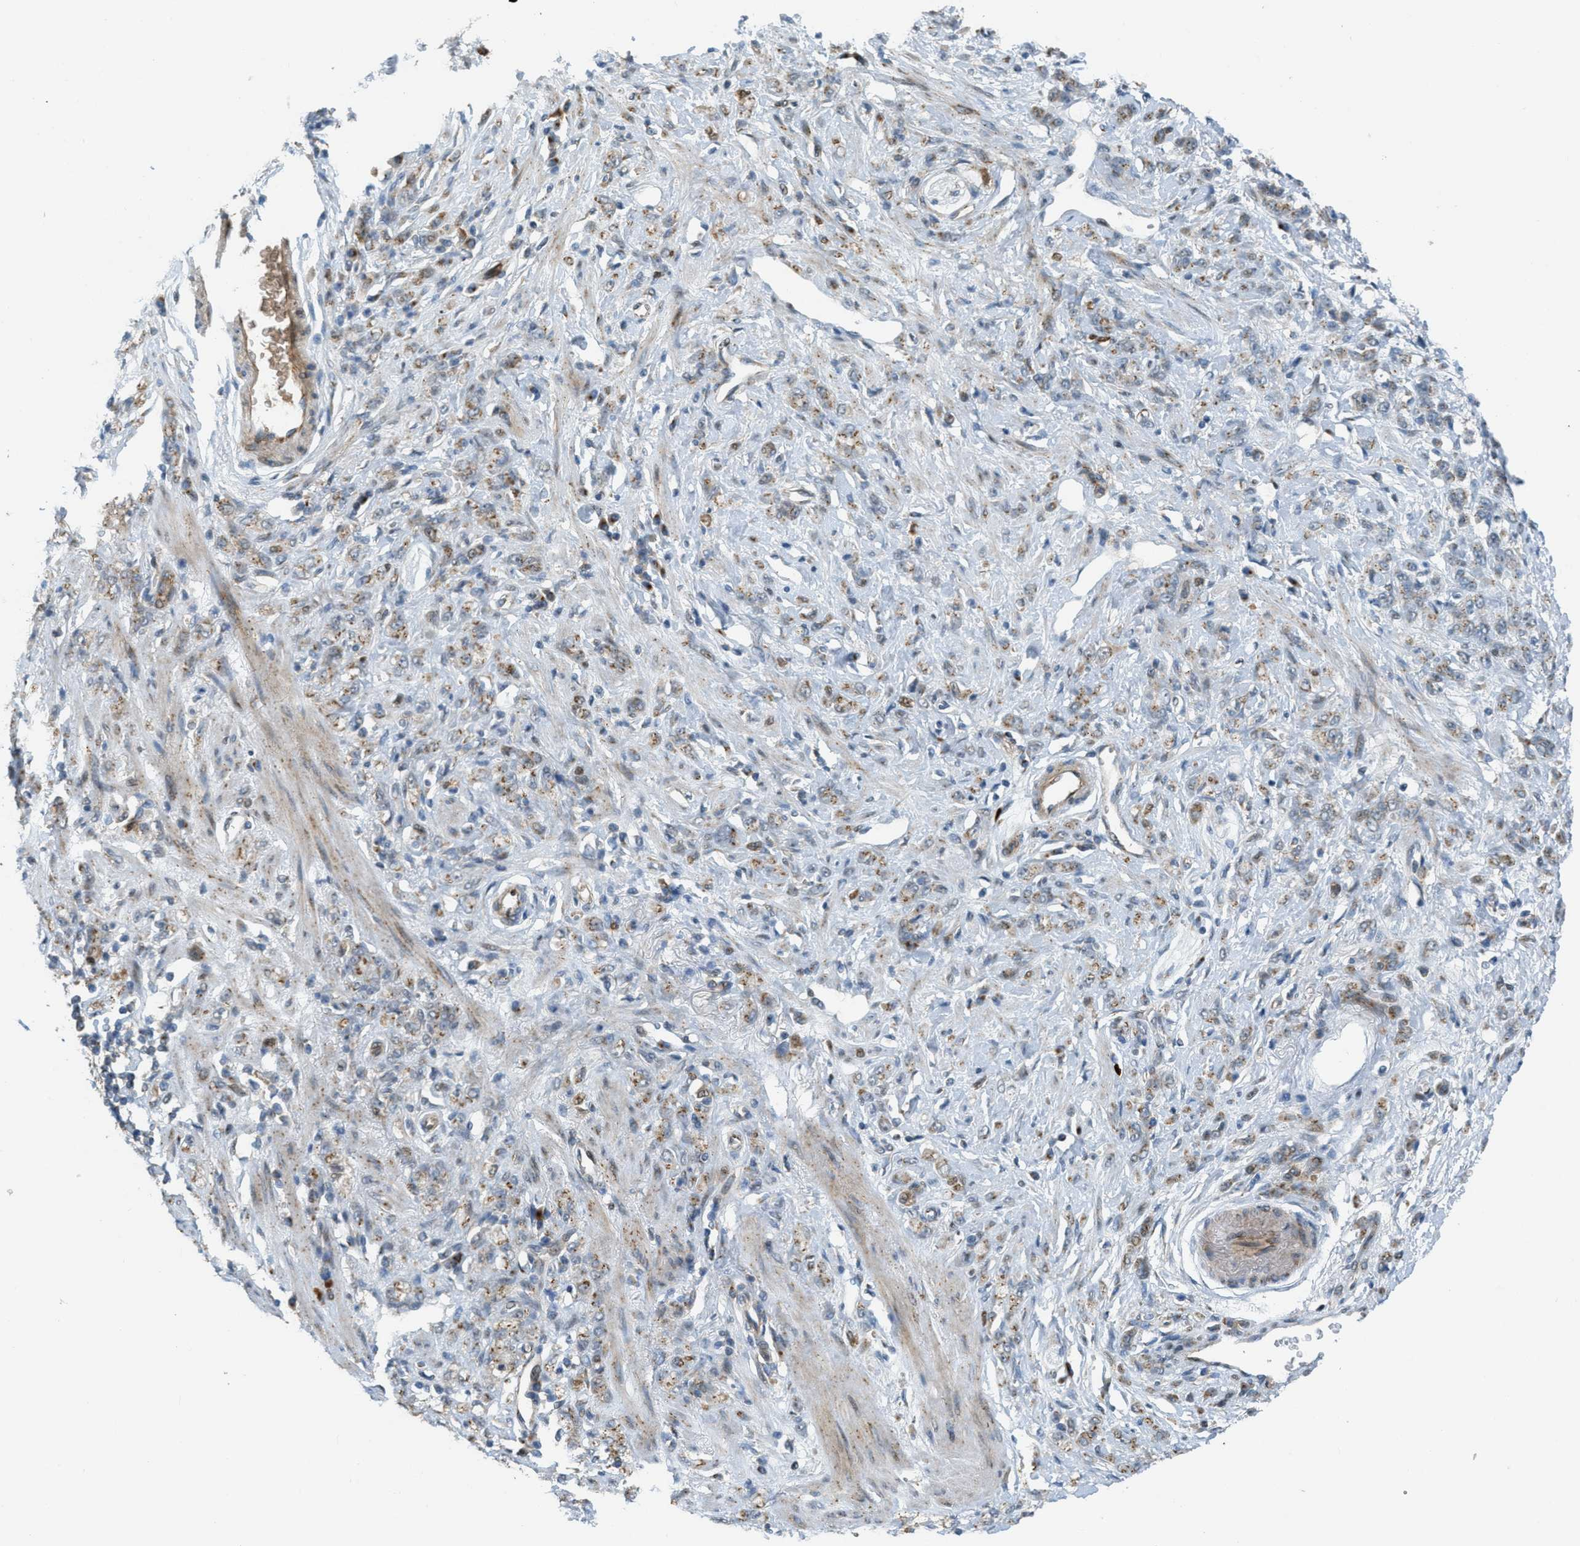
{"staining": {"intensity": "moderate", "quantity": ">75%", "location": "cytoplasmic/membranous"}, "tissue": "stomach cancer", "cell_type": "Tumor cells", "image_type": "cancer", "snomed": [{"axis": "morphology", "description": "Normal tissue, NOS"}, {"axis": "morphology", "description": "Adenocarcinoma, NOS"}, {"axis": "topography", "description": "Stomach"}], "caption": "Immunohistochemistry (IHC) of human stomach adenocarcinoma reveals medium levels of moderate cytoplasmic/membranous staining in approximately >75% of tumor cells.", "gene": "ZFPL1", "patient": {"sex": "male", "age": 82}}